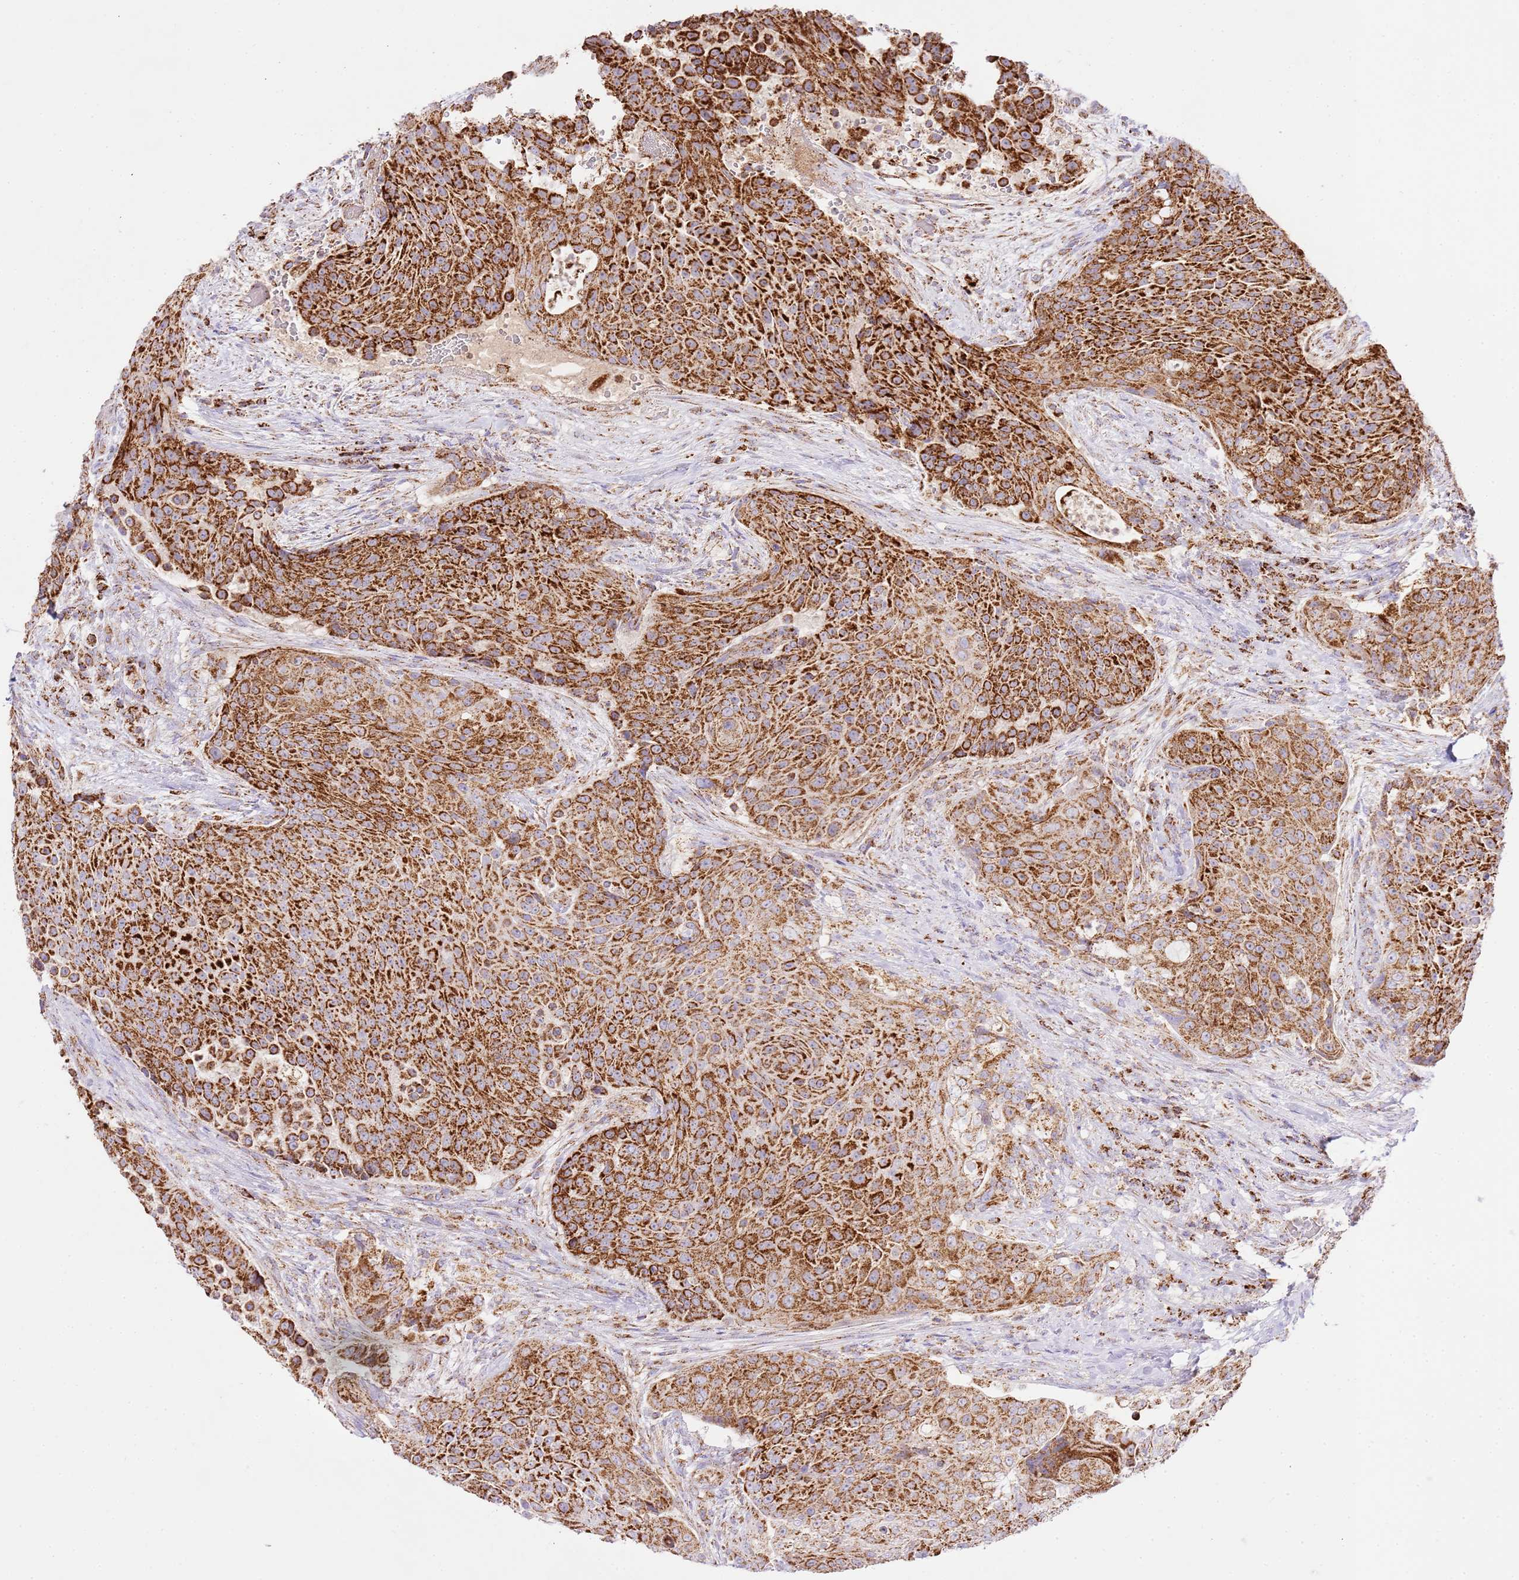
{"staining": {"intensity": "strong", "quantity": ">75%", "location": "cytoplasmic/membranous"}, "tissue": "urothelial cancer", "cell_type": "Tumor cells", "image_type": "cancer", "snomed": [{"axis": "morphology", "description": "Urothelial carcinoma, High grade"}, {"axis": "topography", "description": "Urinary bladder"}], "caption": "Immunohistochemical staining of urothelial cancer displays high levels of strong cytoplasmic/membranous protein staining in about >75% of tumor cells.", "gene": "ZBTB39", "patient": {"sex": "female", "age": 63}}